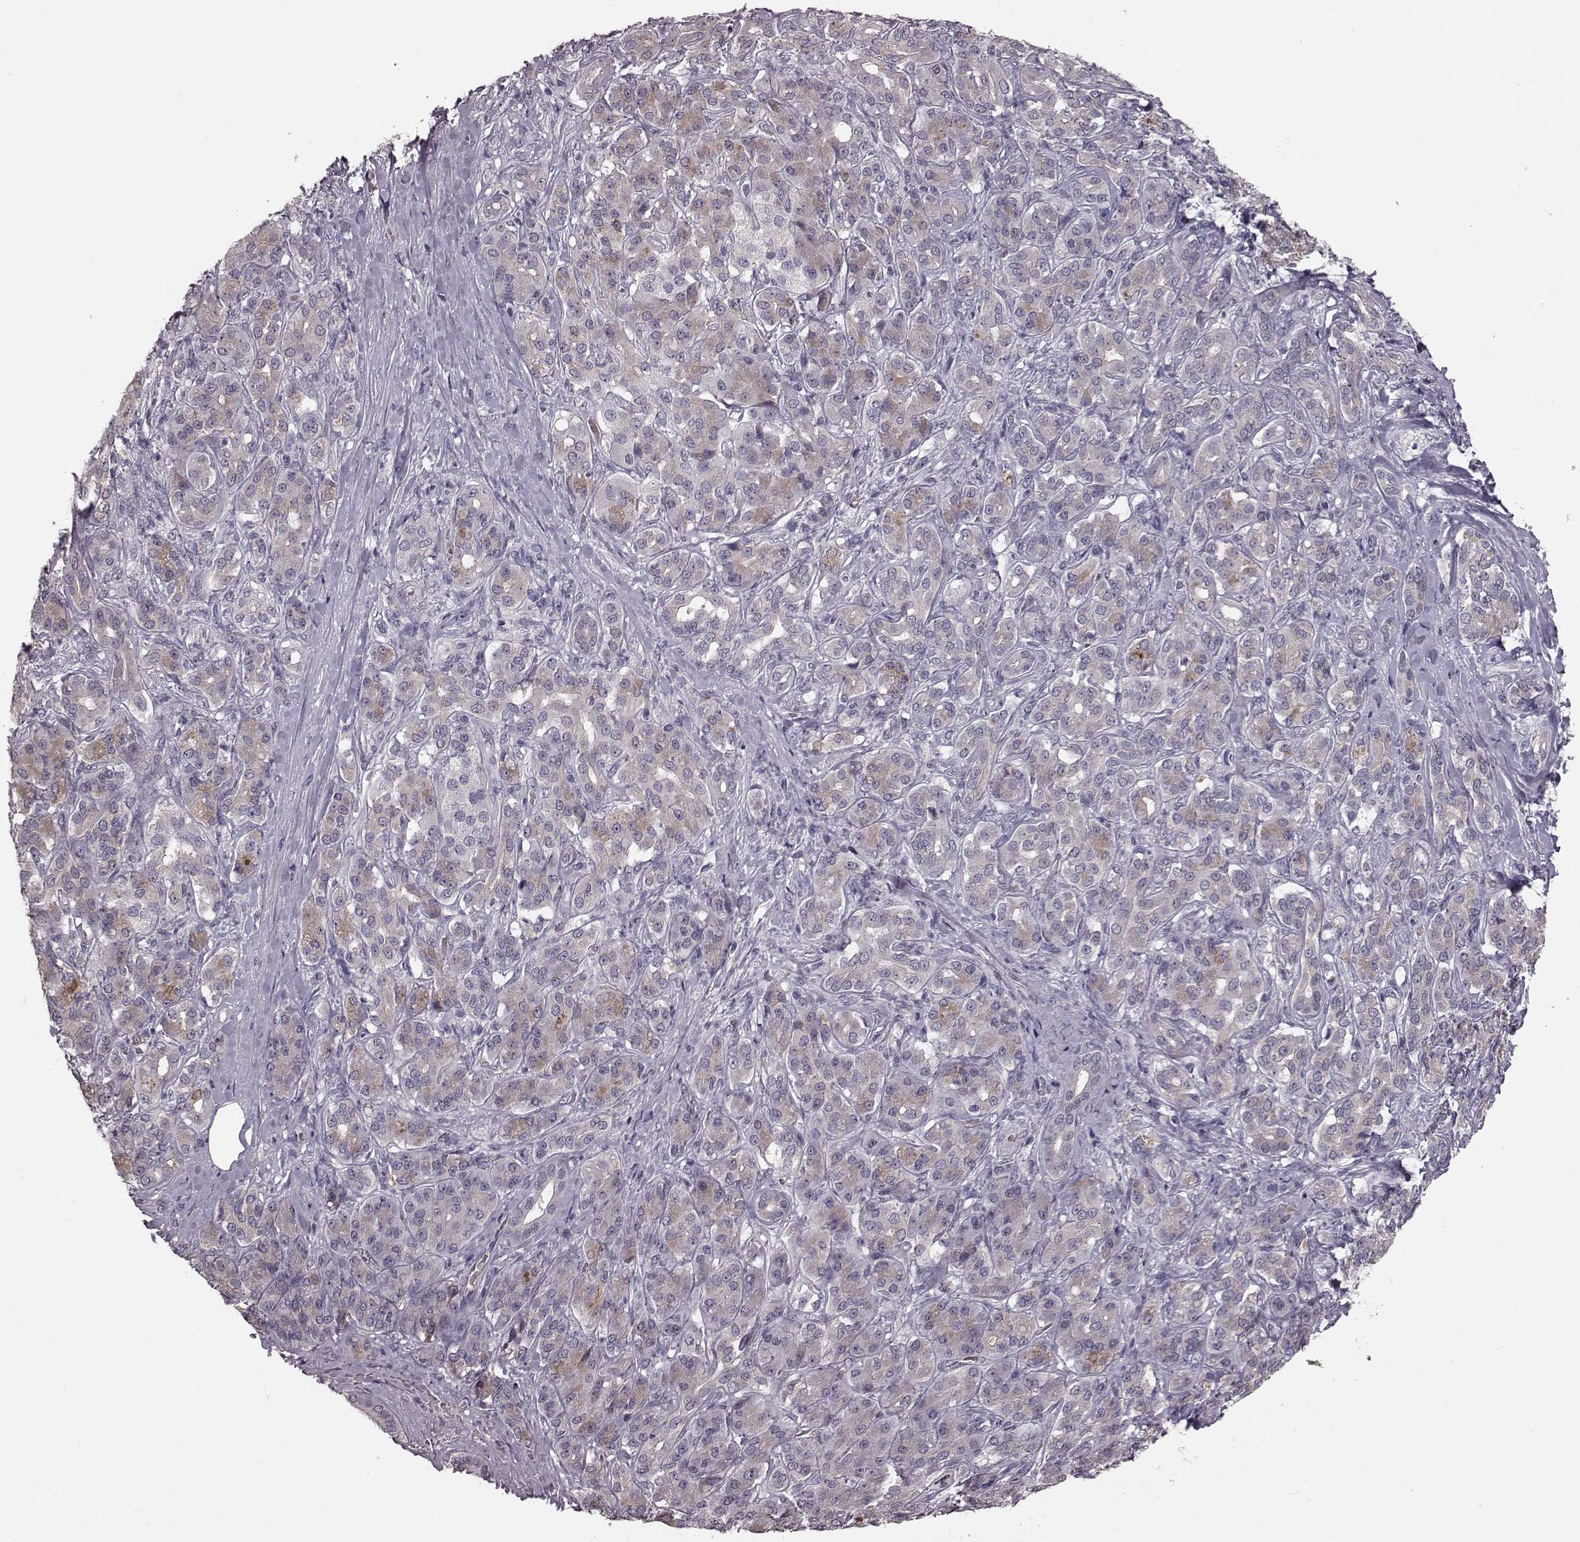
{"staining": {"intensity": "negative", "quantity": "none", "location": "none"}, "tissue": "pancreatic cancer", "cell_type": "Tumor cells", "image_type": "cancer", "snomed": [{"axis": "morphology", "description": "Normal tissue, NOS"}, {"axis": "morphology", "description": "Inflammation, NOS"}, {"axis": "morphology", "description": "Adenocarcinoma, NOS"}, {"axis": "topography", "description": "Pancreas"}], "caption": "This is an immunohistochemistry (IHC) histopathology image of human pancreatic cancer. There is no positivity in tumor cells.", "gene": "SLC22A18", "patient": {"sex": "male", "age": 57}}